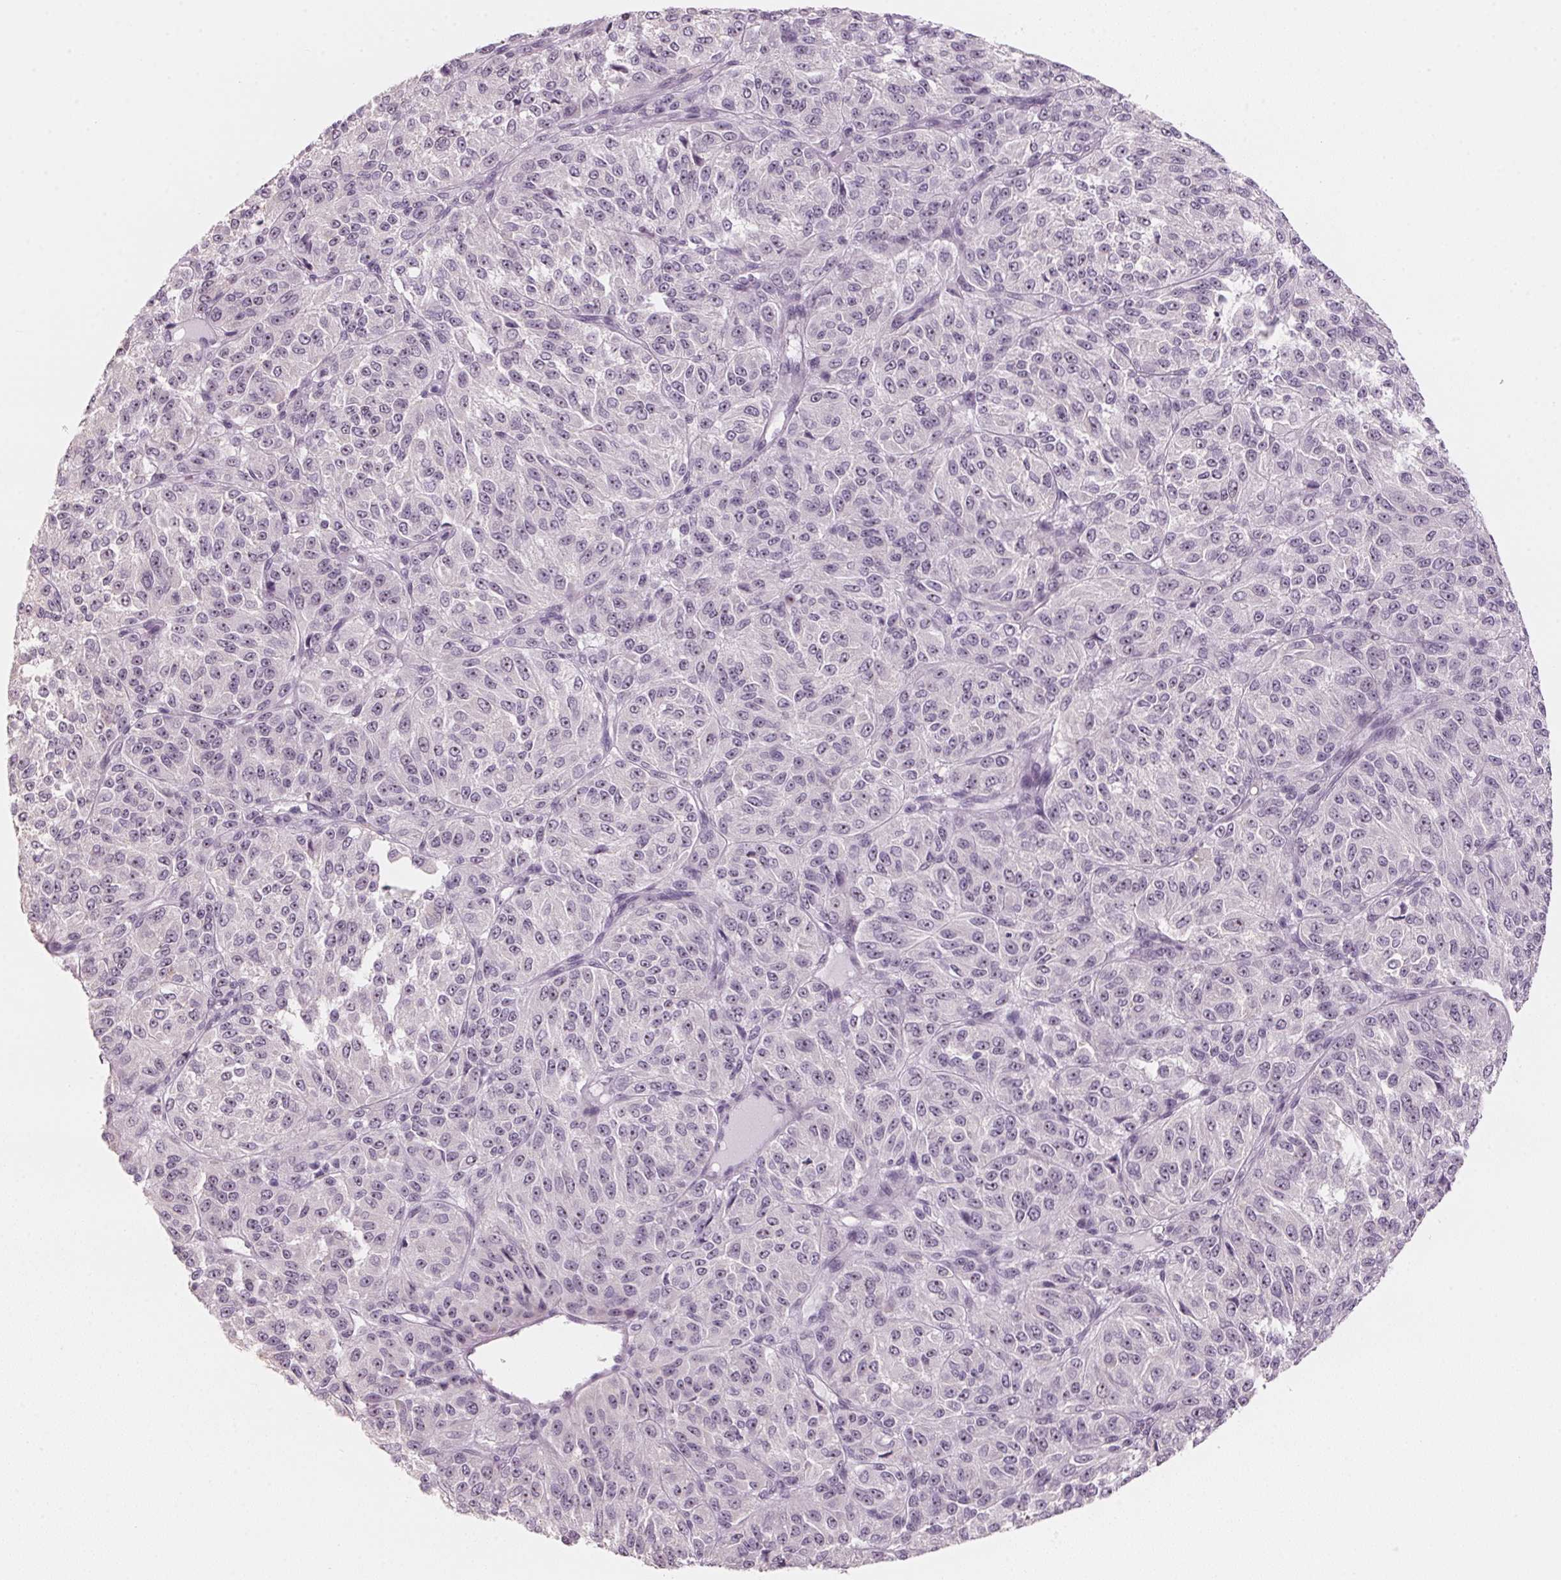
{"staining": {"intensity": "weak", "quantity": "<25%", "location": "nuclear"}, "tissue": "melanoma", "cell_type": "Tumor cells", "image_type": "cancer", "snomed": [{"axis": "morphology", "description": "Malignant melanoma, Metastatic site"}, {"axis": "topography", "description": "Brain"}], "caption": "Histopathology image shows no significant protein positivity in tumor cells of melanoma. (Brightfield microscopy of DAB immunohistochemistry at high magnification).", "gene": "DNTTIP2", "patient": {"sex": "female", "age": 56}}